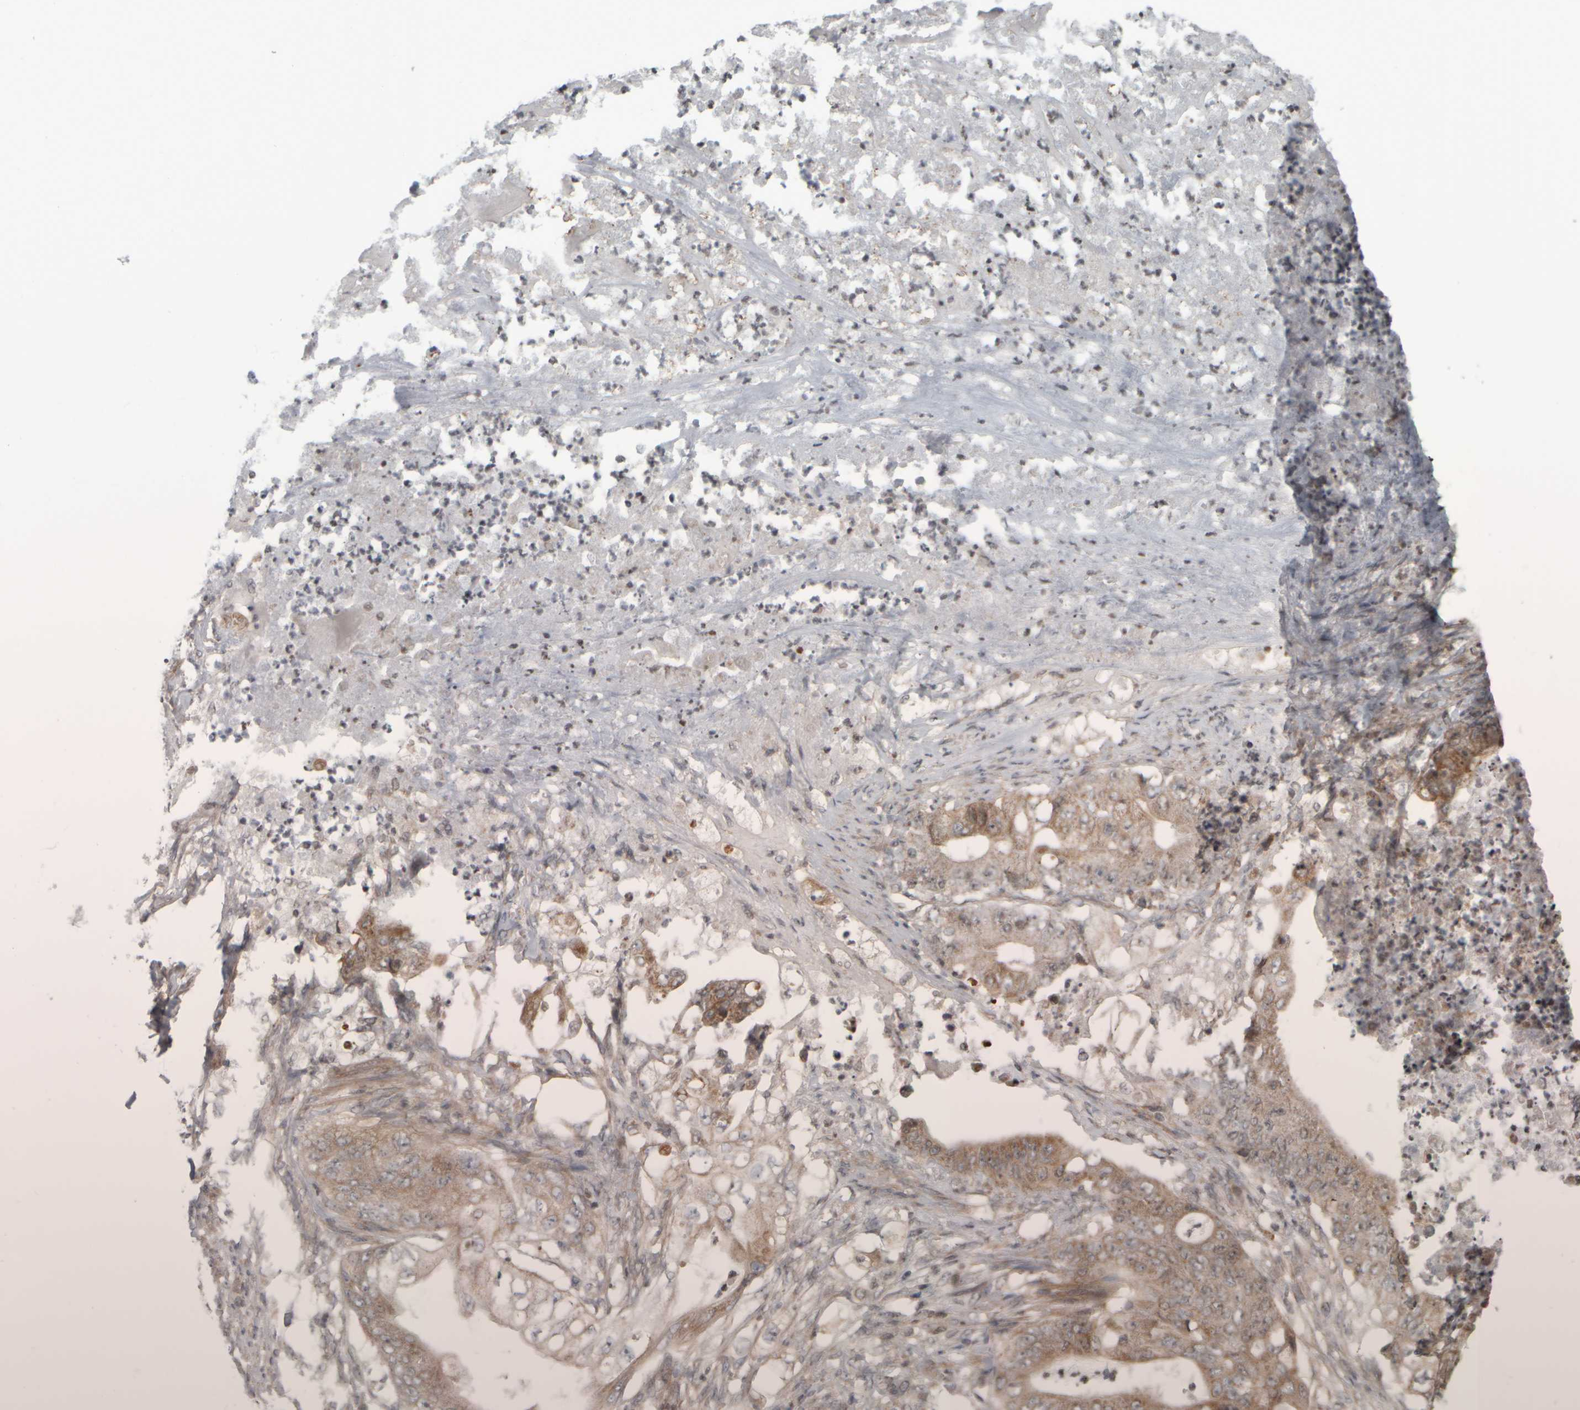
{"staining": {"intensity": "weak", "quantity": ">75%", "location": "cytoplasmic/membranous"}, "tissue": "stomach cancer", "cell_type": "Tumor cells", "image_type": "cancer", "snomed": [{"axis": "morphology", "description": "Adenocarcinoma, NOS"}, {"axis": "topography", "description": "Stomach"}], "caption": "Adenocarcinoma (stomach) stained with a brown dye reveals weak cytoplasmic/membranous positive staining in approximately >75% of tumor cells.", "gene": "CWC27", "patient": {"sex": "female", "age": 73}}